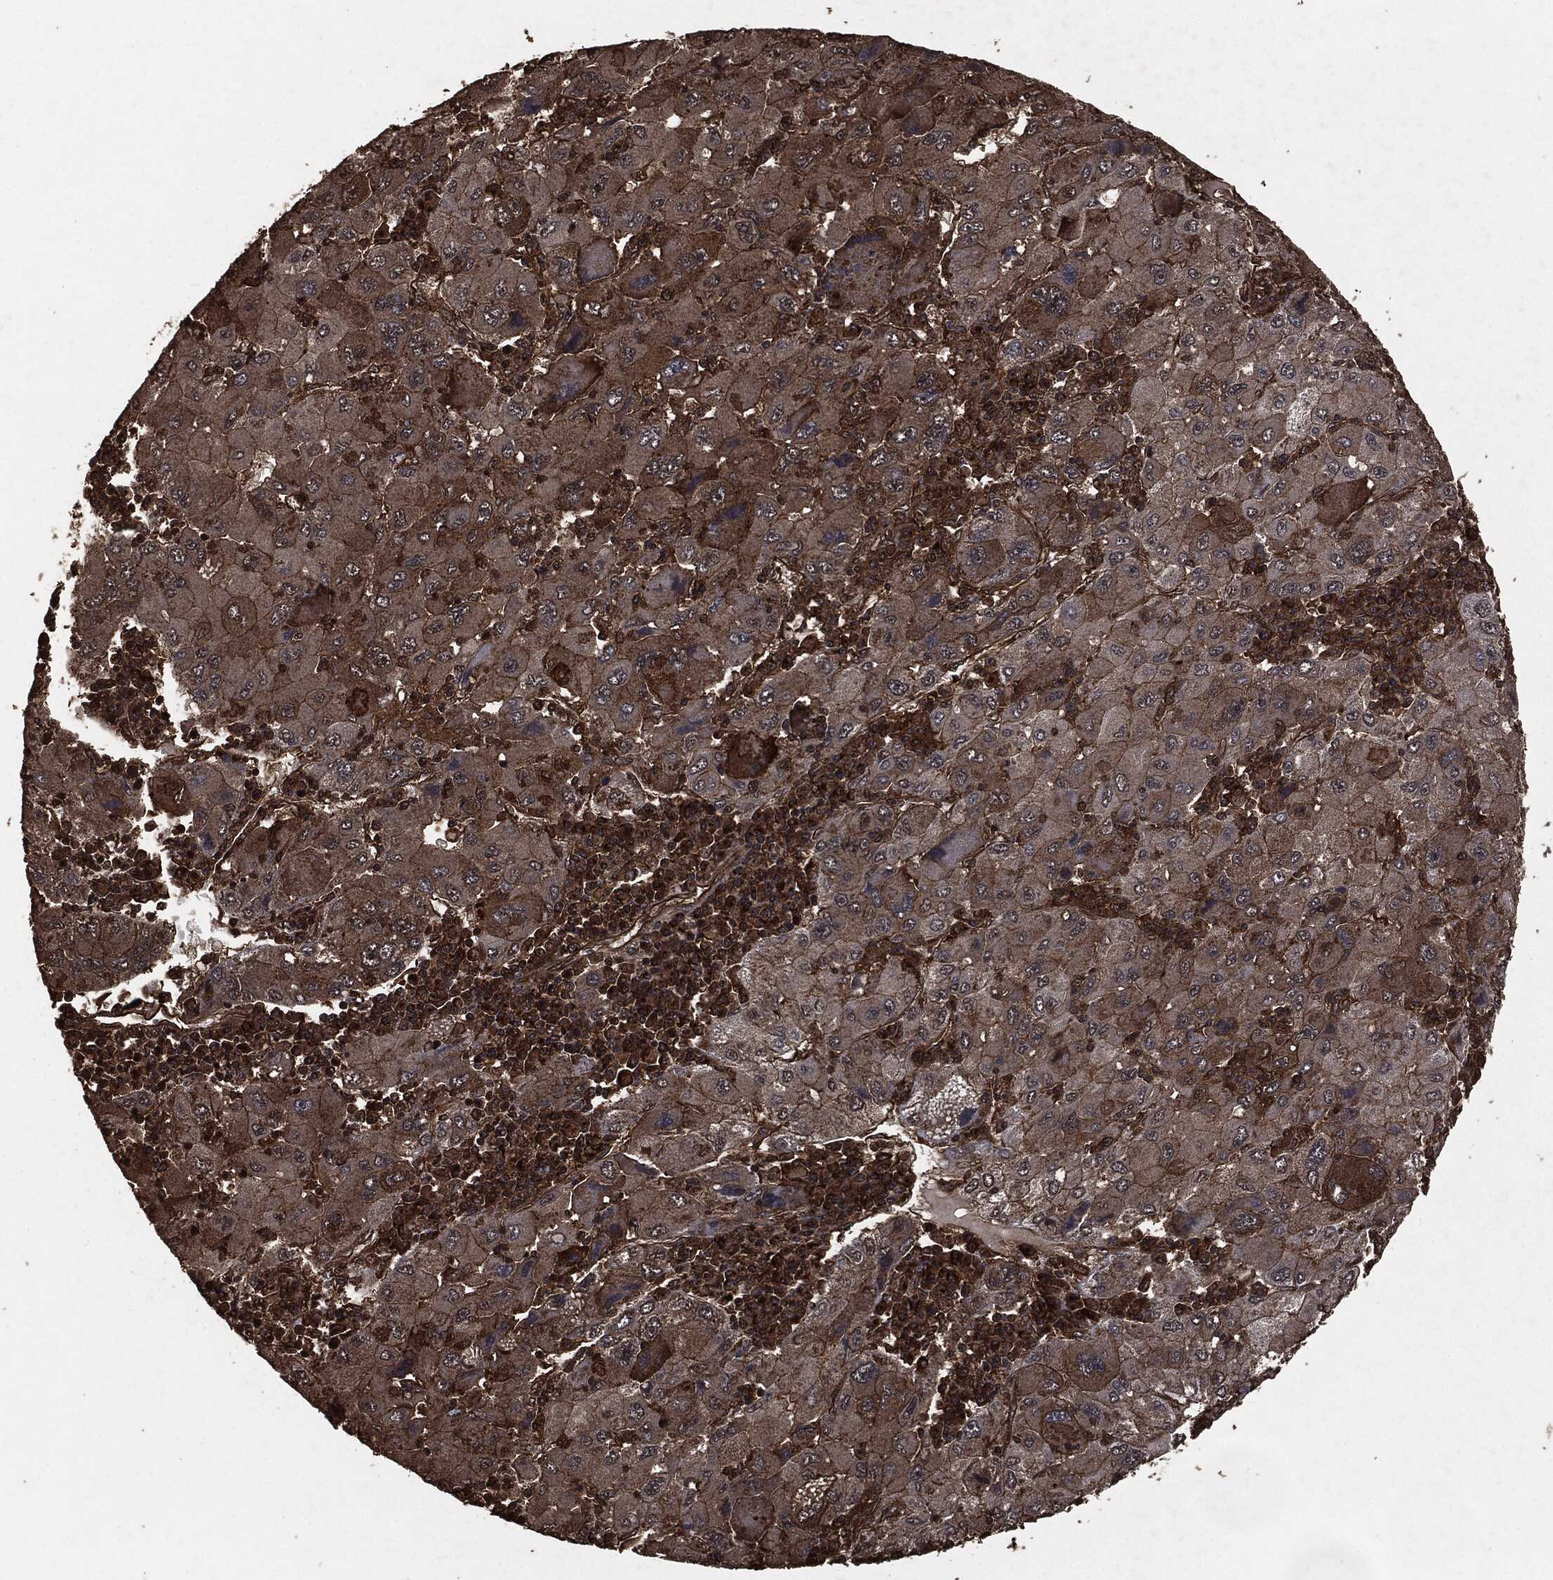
{"staining": {"intensity": "moderate", "quantity": "<25%", "location": "cytoplasmic/membranous"}, "tissue": "liver cancer", "cell_type": "Tumor cells", "image_type": "cancer", "snomed": [{"axis": "morphology", "description": "Carcinoma, Hepatocellular, NOS"}, {"axis": "topography", "description": "Liver"}], "caption": "This micrograph demonstrates liver cancer stained with immunohistochemistry to label a protein in brown. The cytoplasmic/membranous of tumor cells show moderate positivity for the protein. Nuclei are counter-stained blue.", "gene": "HRAS", "patient": {"sex": "male", "age": 75}}